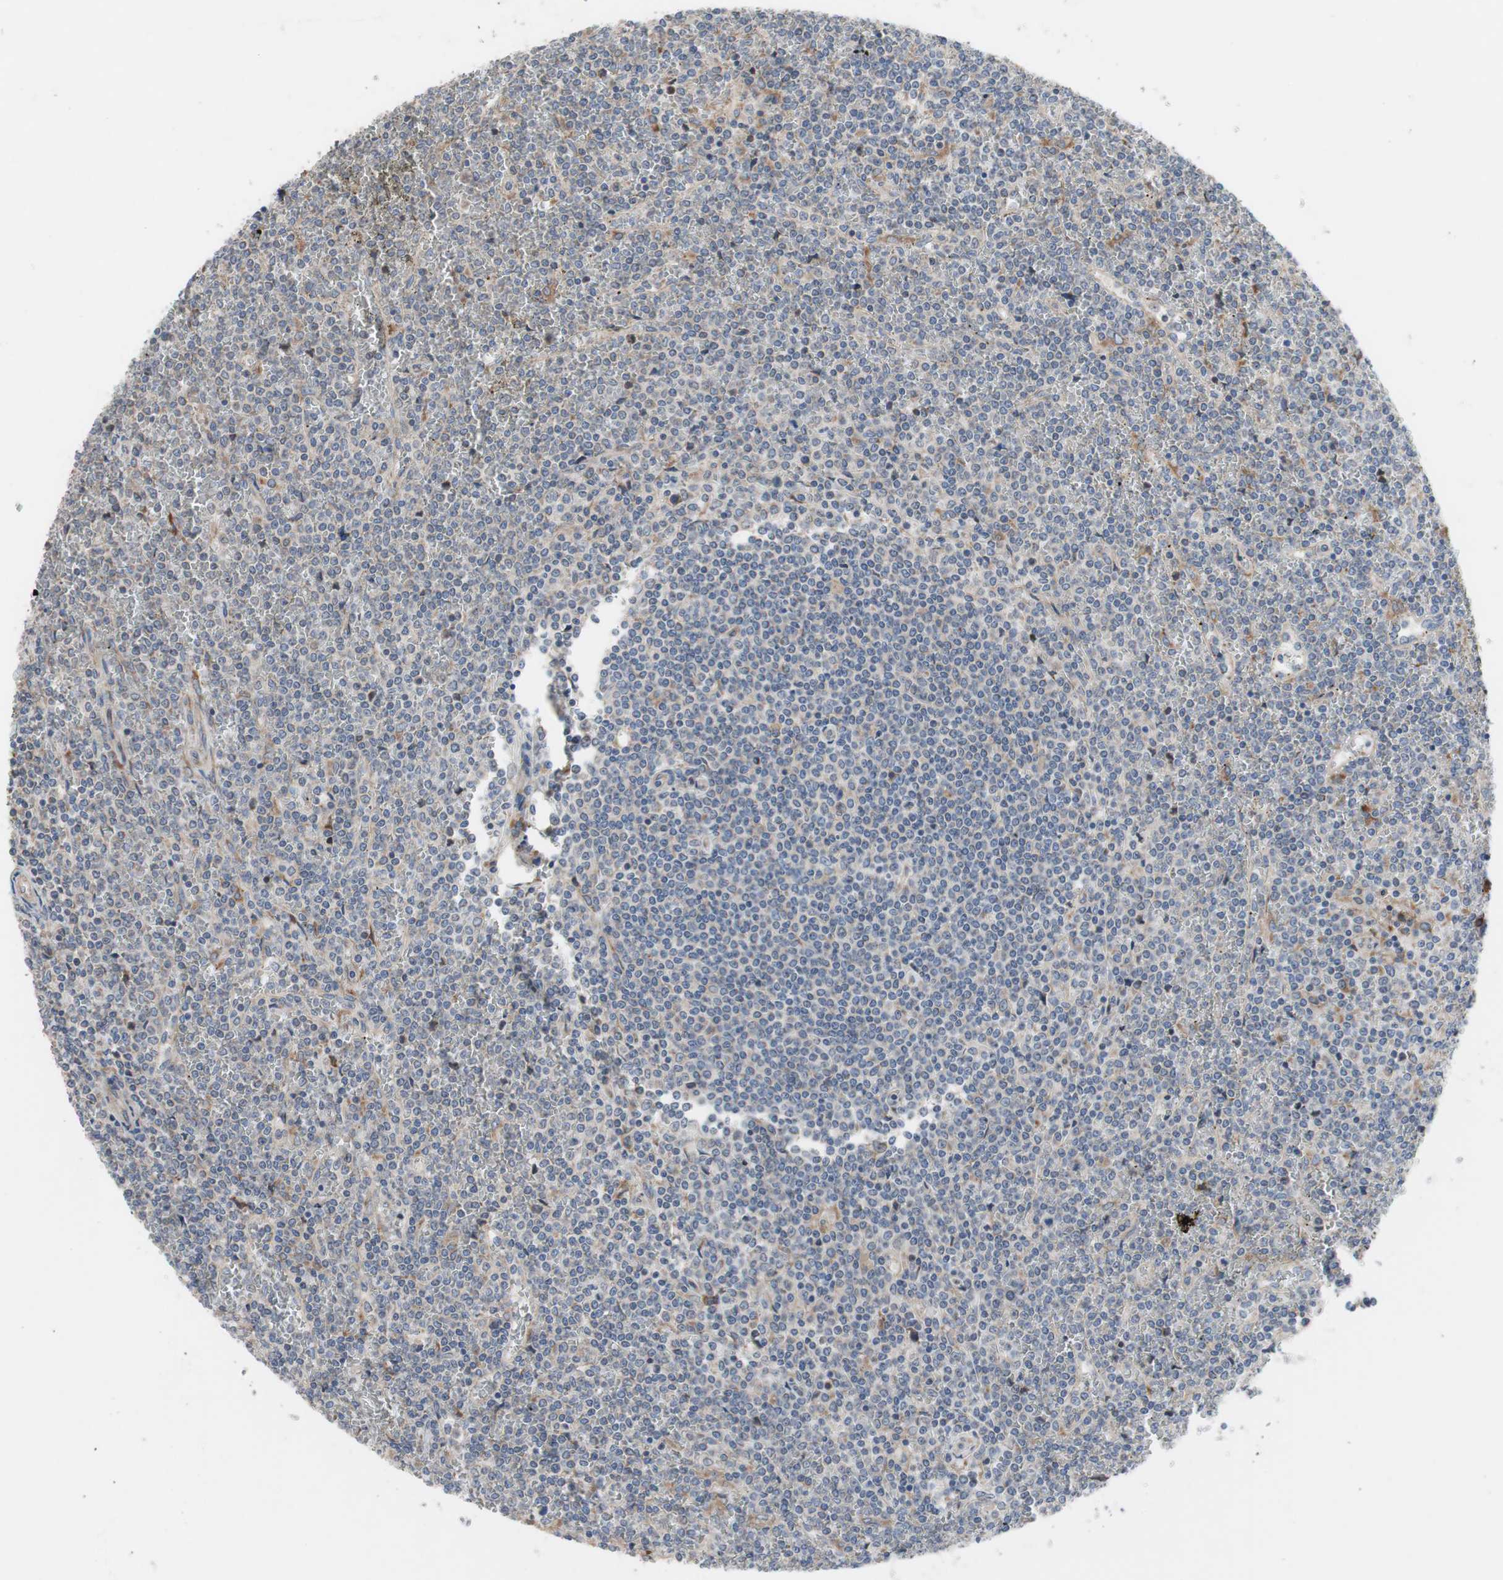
{"staining": {"intensity": "negative", "quantity": "none", "location": "none"}, "tissue": "lymphoma", "cell_type": "Tumor cells", "image_type": "cancer", "snomed": [{"axis": "morphology", "description": "Malignant lymphoma, non-Hodgkin's type, Low grade"}, {"axis": "topography", "description": "Spleen"}], "caption": "High power microscopy micrograph of an immunohistochemistry image of lymphoma, revealing no significant expression in tumor cells.", "gene": "TTC14", "patient": {"sex": "female", "age": 19}}